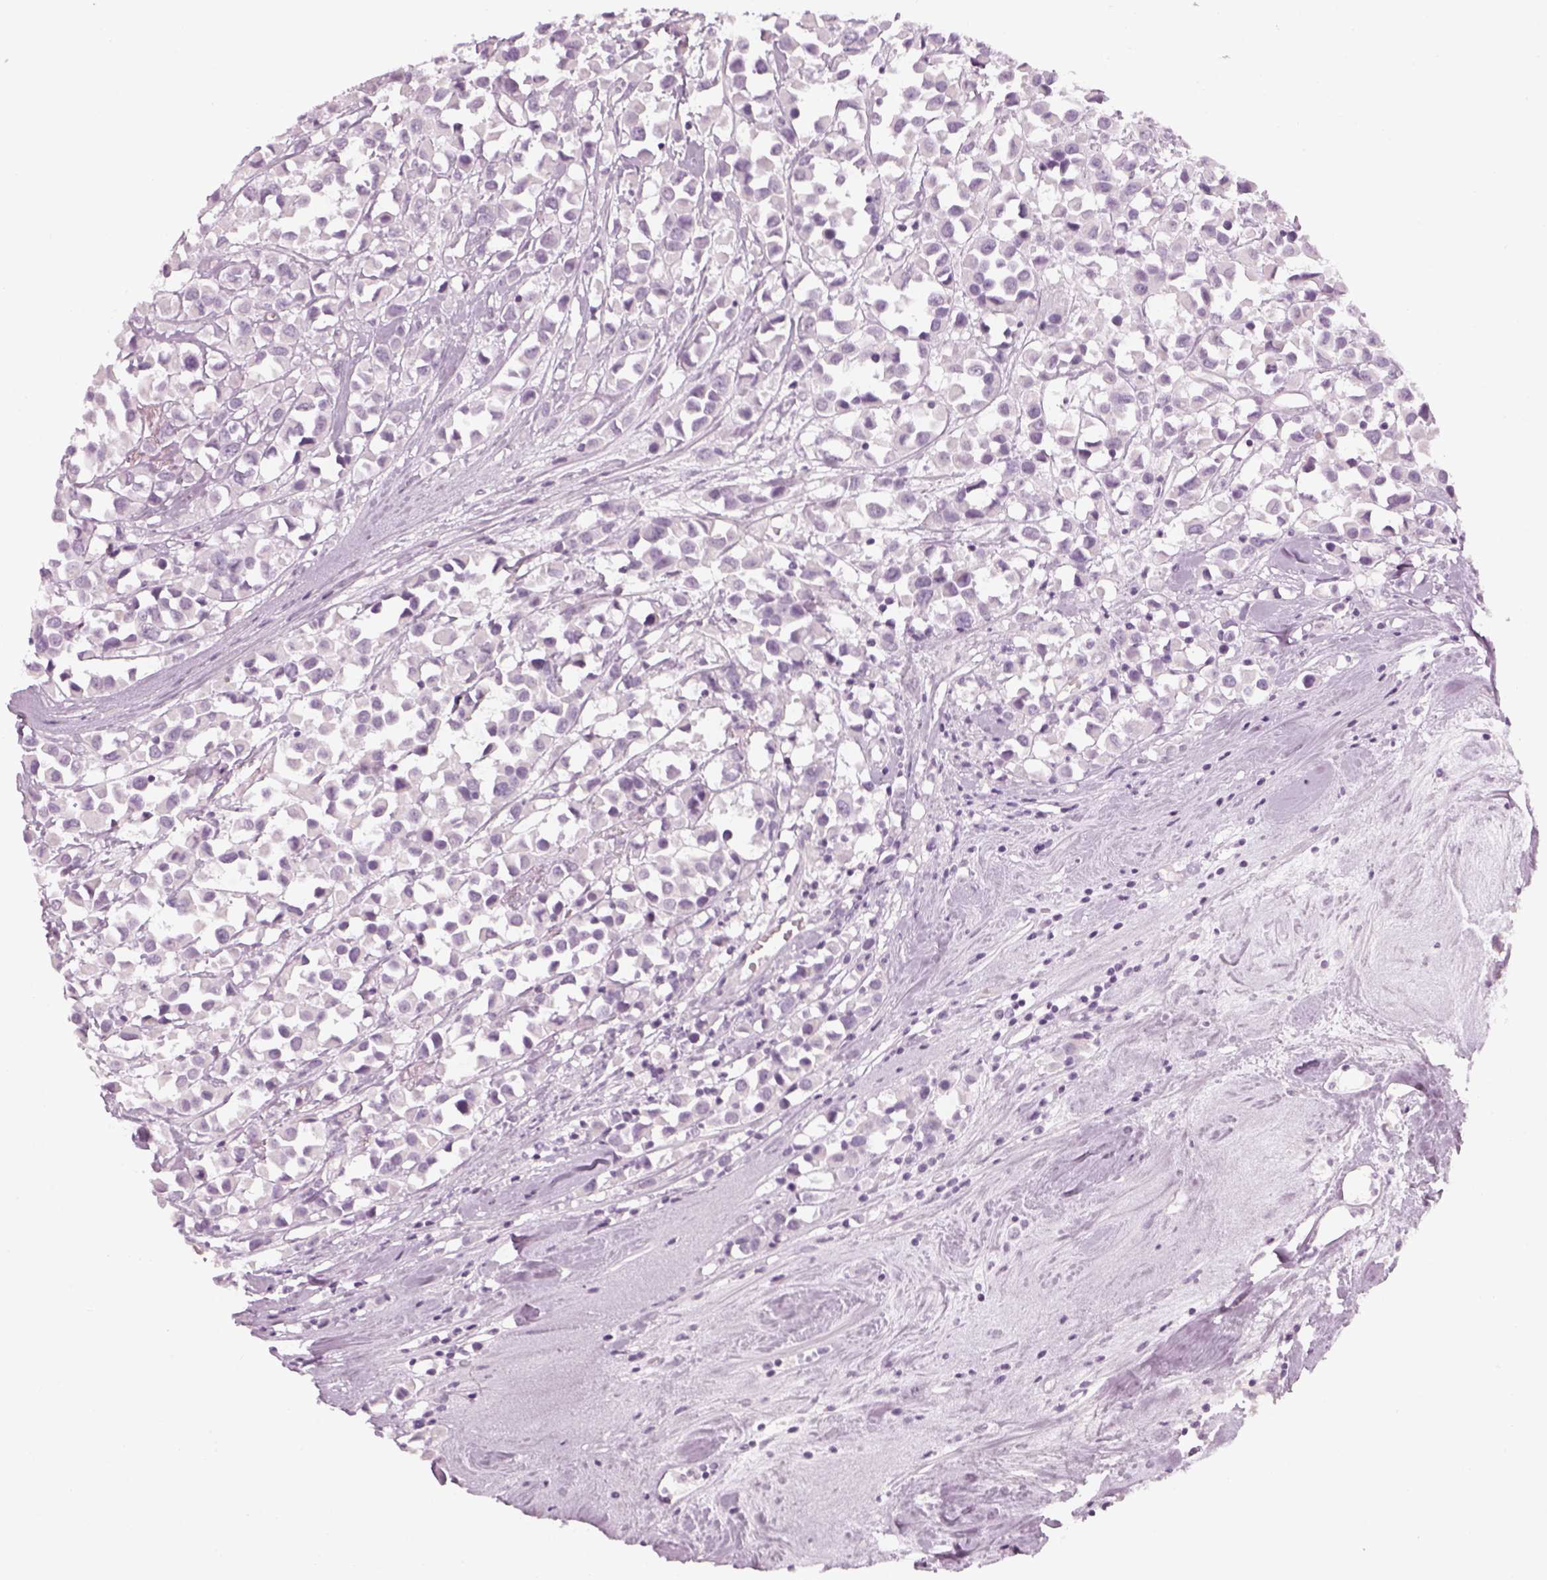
{"staining": {"intensity": "negative", "quantity": "none", "location": "none"}, "tissue": "breast cancer", "cell_type": "Tumor cells", "image_type": "cancer", "snomed": [{"axis": "morphology", "description": "Duct carcinoma"}, {"axis": "topography", "description": "Breast"}], "caption": "High magnification brightfield microscopy of breast infiltrating ductal carcinoma stained with DAB (3,3'-diaminobenzidine) (brown) and counterstained with hematoxylin (blue): tumor cells show no significant staining. (Brightfield microscopy of DAB (3,3'-diaminobenzidine) immunohistochemistry (IHC) at high magnification).", "gene": "GAS2L2", "patient": {"sex": "female", "age": 61}}